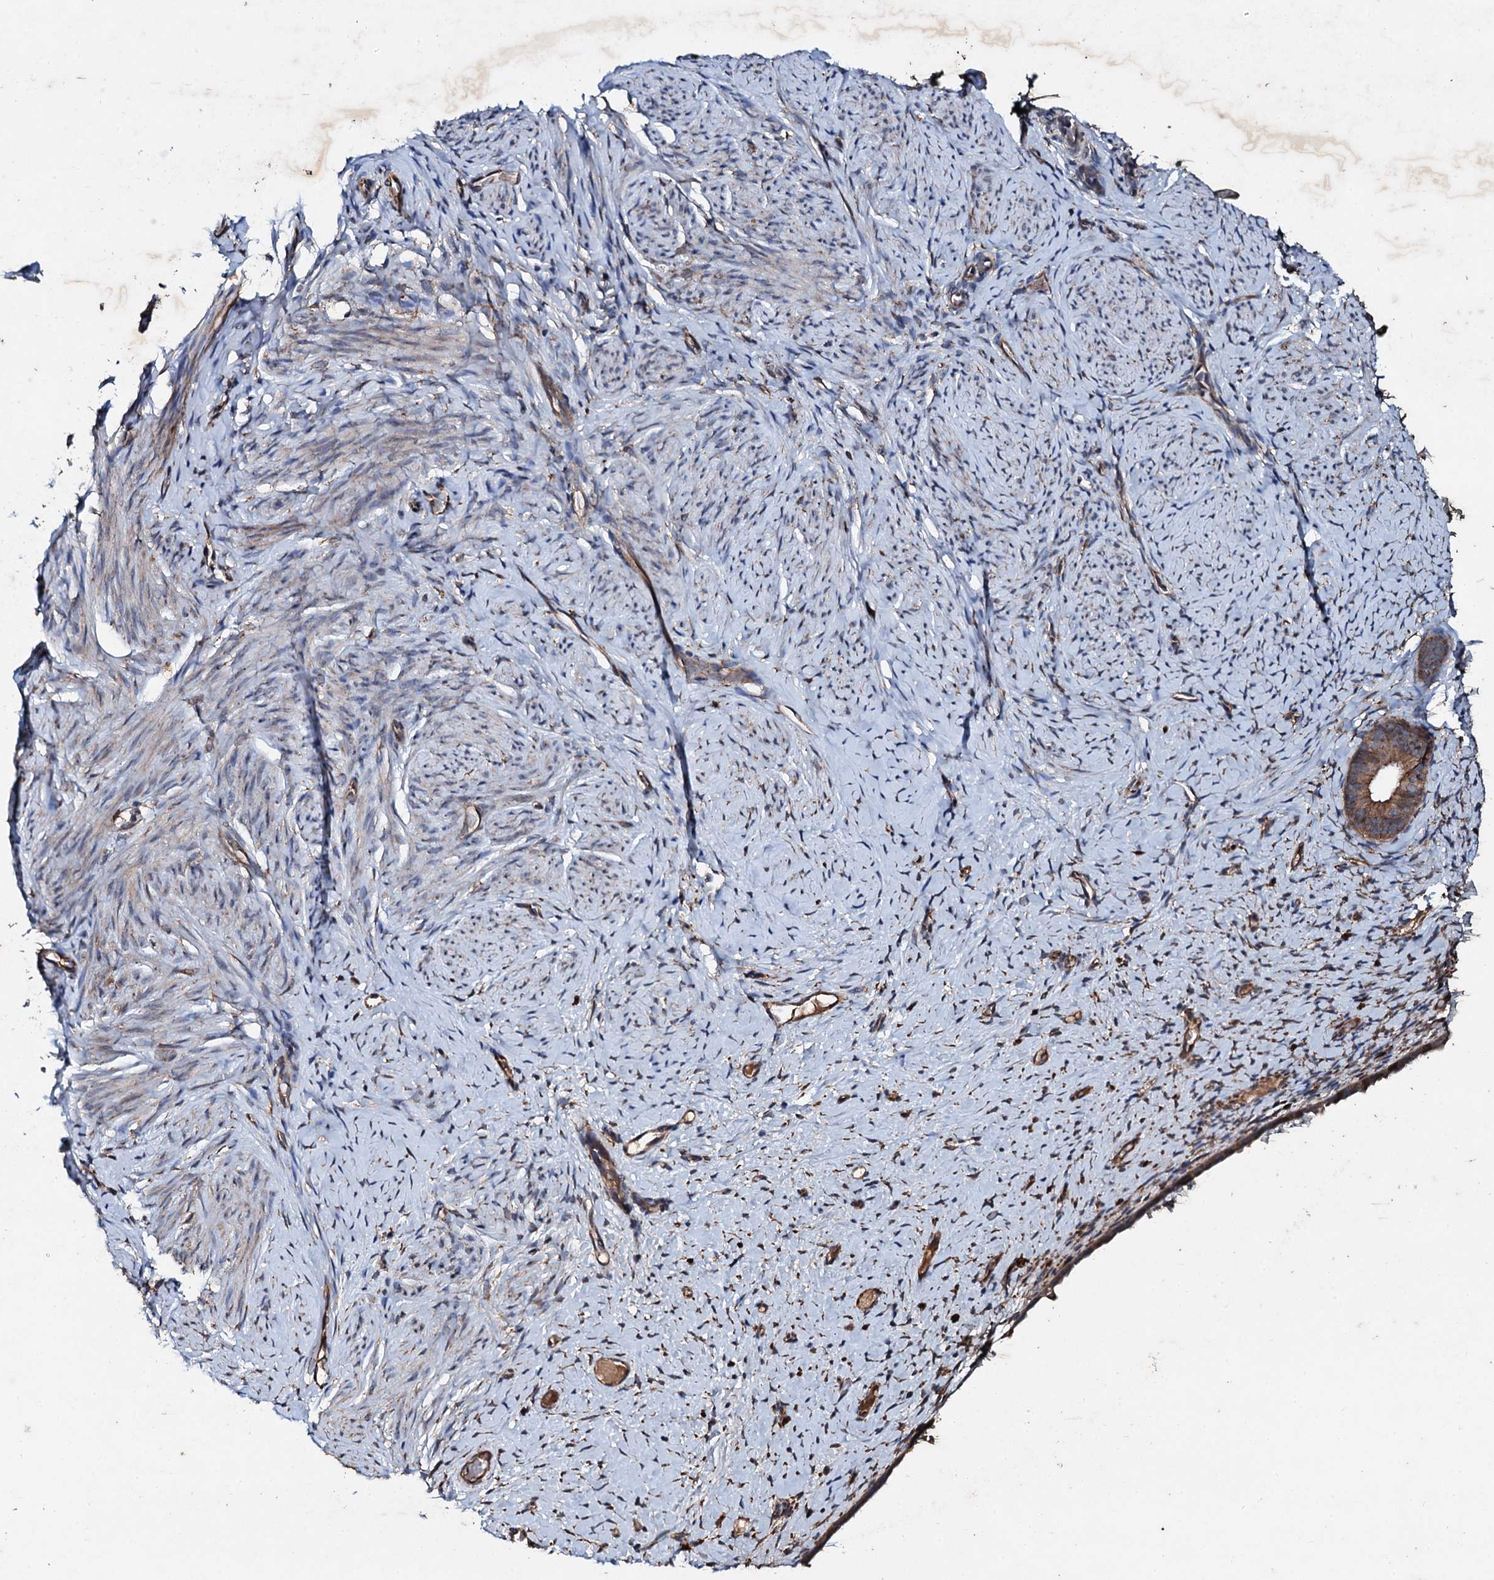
{"staining": {"intensity": "negative", "quantity": "none", "location": "none"}, "tissue": "endometrium", "cell_type": "Cells in endometrial stroma", "image_type": "normal", "snomed": [{"axis": "morphology", "description": "Normal tissue, NOS"}, {"axis": "topography", "description": "Endometrium"}], "caption": "Protein analysis of unremarkable endometrium reveals no significant expression in cells in endometrial stroma.", "gene": "ADAMTS10", "patient": {"sex": "female", "age": 65}}